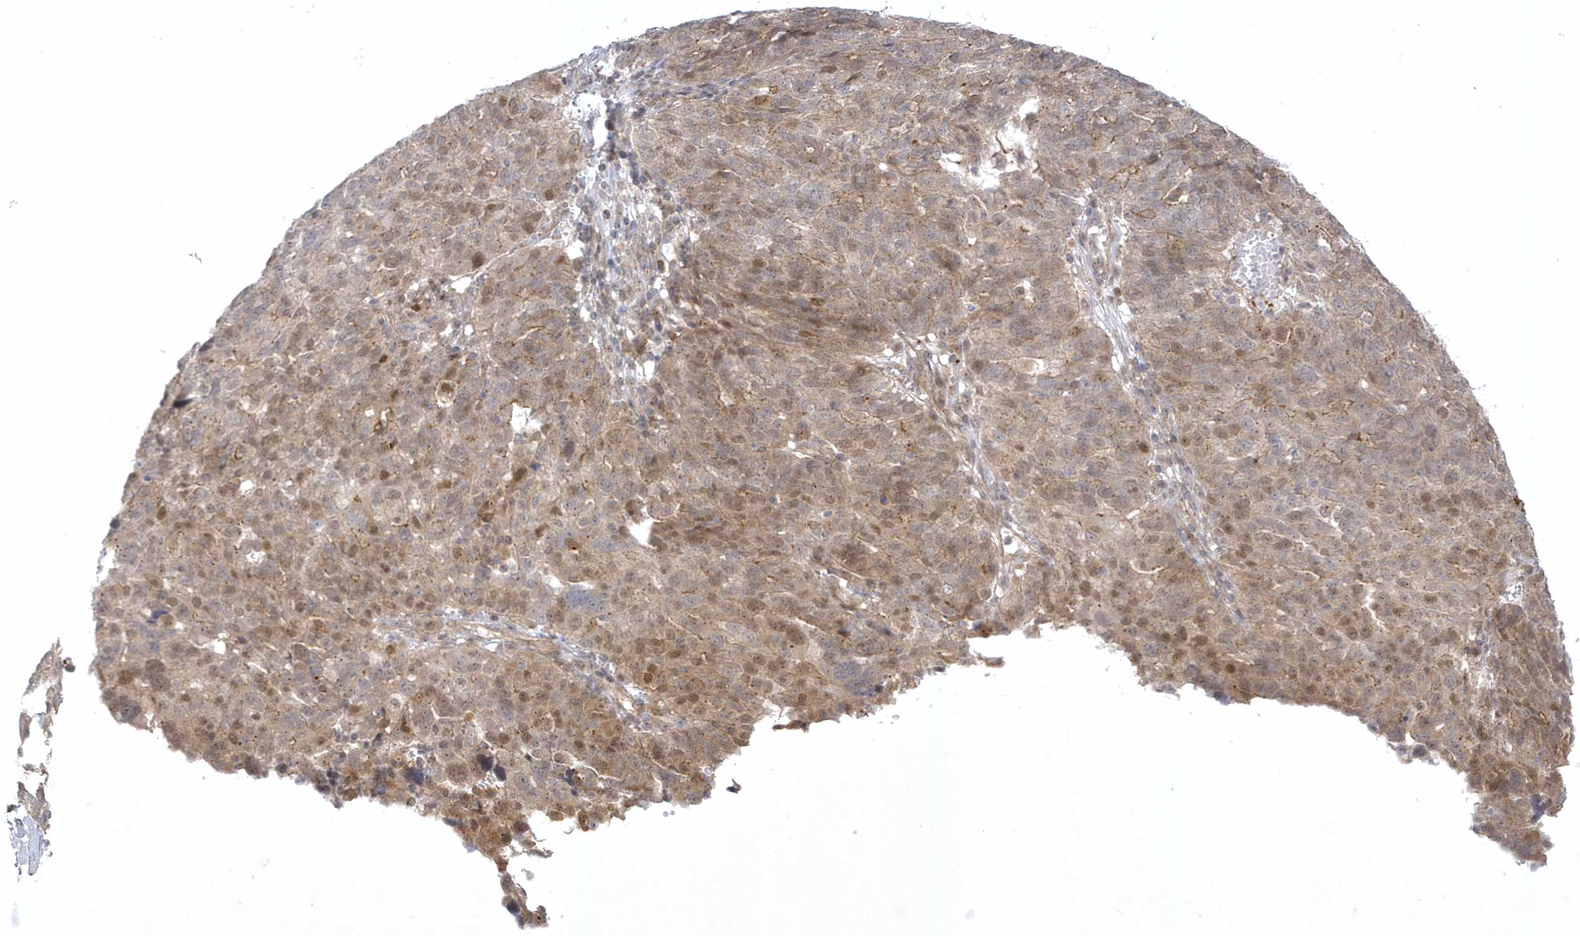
{"staining": {"intensity": "moderate", "quantity": "25%-75%", "location": "cytoplasmic/membranous,nuclear"}, "tissue": "ovarian cancer", "cell_type": "Tumor cells", "image_type": "cancer", "snomed": [{"axis": "morphology", "description": "Cystadenocarcinoma, serous, NOS"}, {"axis": "topography", "description": "Ovary"}], "caption": "This is an image of immunohistochemistry staining of serous cystadenocarcinoma (ovarian), which shows moderate staining in the cytoplasmic/membranous and nuclear of tumor cells.", "gene": "NAF1", "patient": {"sex": "female", "age": 59}}